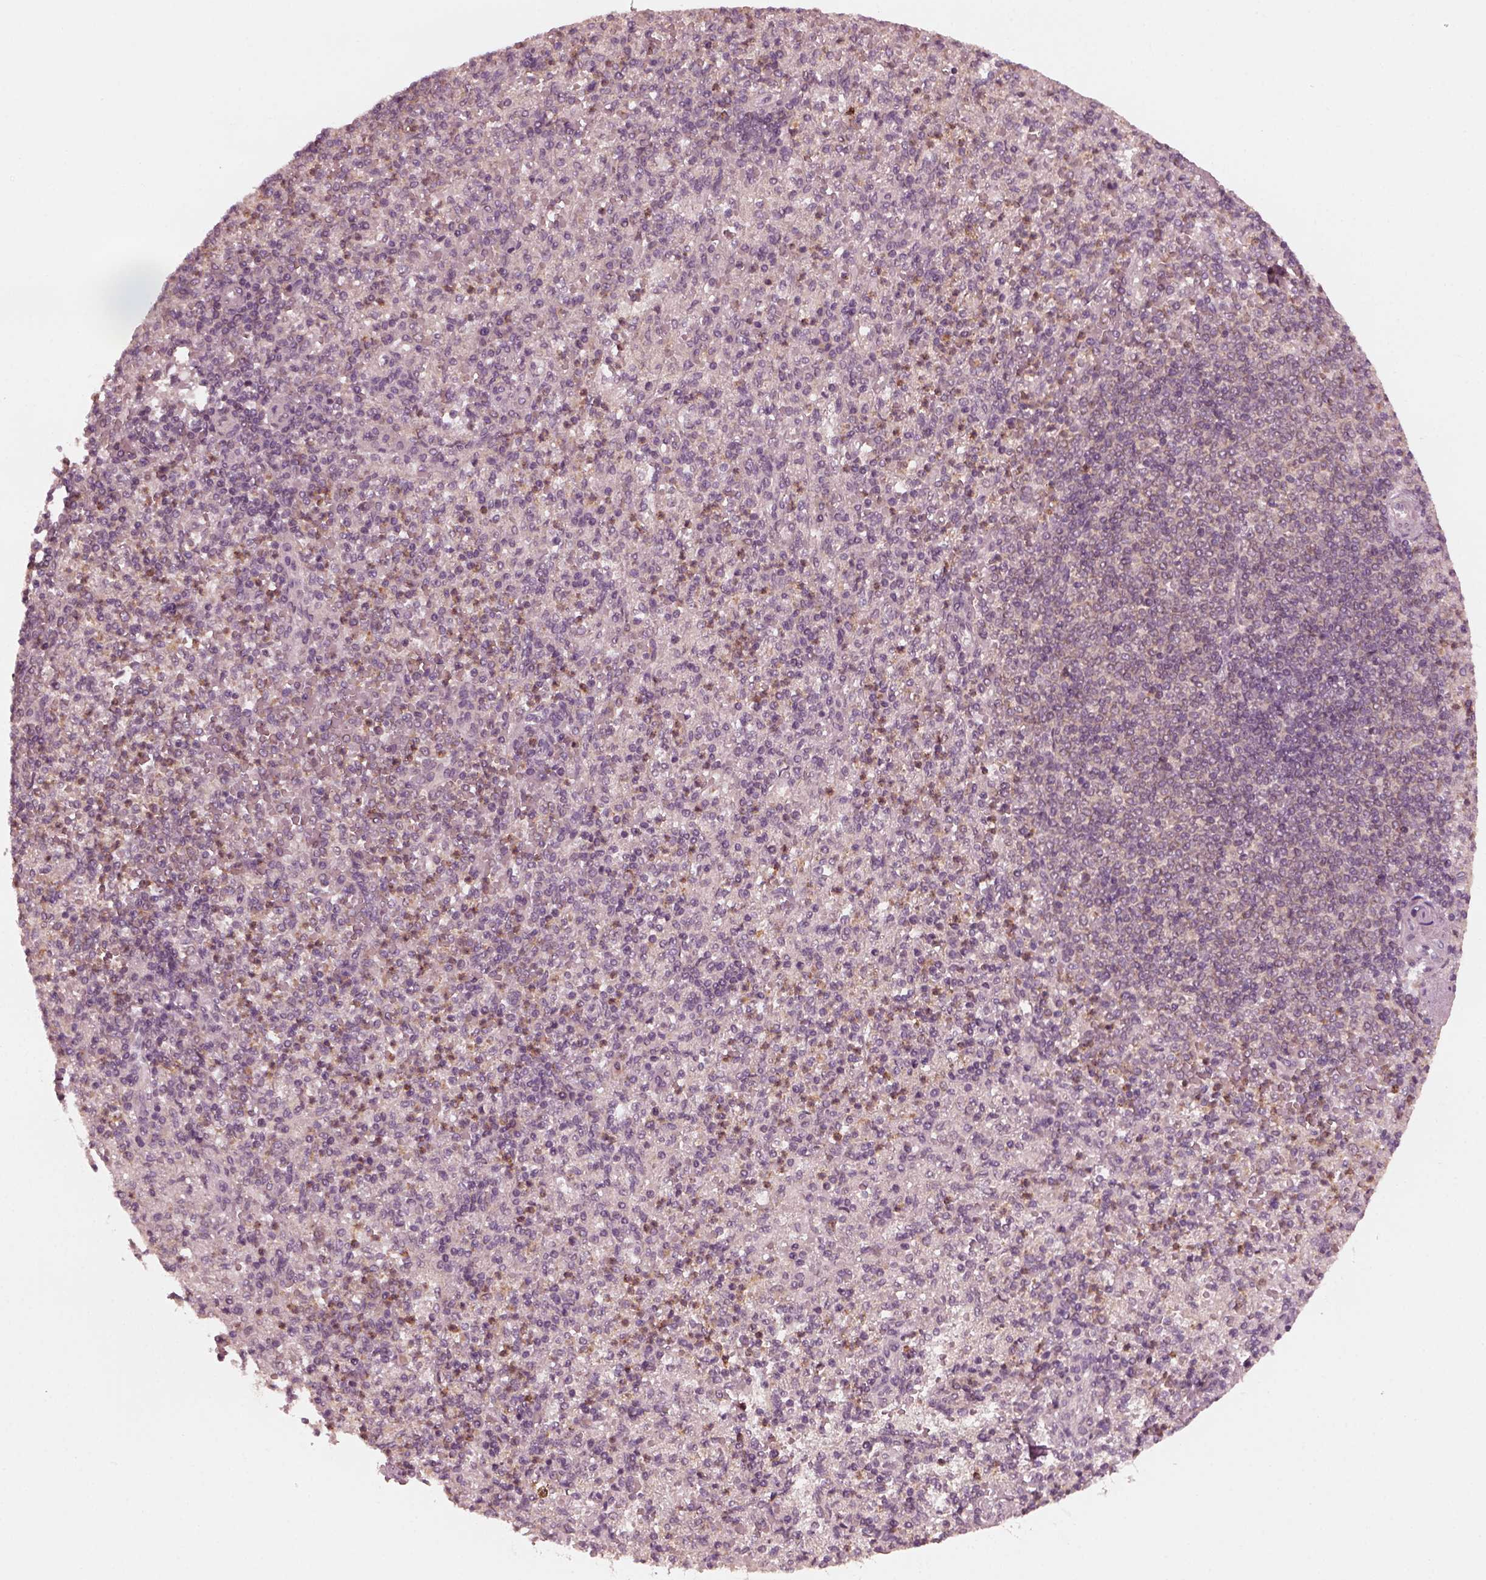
{"staining": {"intensity": "moderate", "quantity": "<25%", "location": "cytoplasmic/membranous"}, "tissue": "spleen", "cell_type": "Cells in red pulp", "image_type": "normal", "snomed": [{"axis": "morphology", "description": "Normal tissue, NOS"}, {"axis": "topography", "description": "Spleen"}], "caption": "Unremarkable spleen demonstrates moderate cytoplasmic/membranous positivity in about <25% of cells in red pulp, visualized by immunohistochemistry. (DAB = brown stain, brightfield microscopy at high magnification).", "gene": "FAF2", "patient": {"sex": "female", "age": 74}}